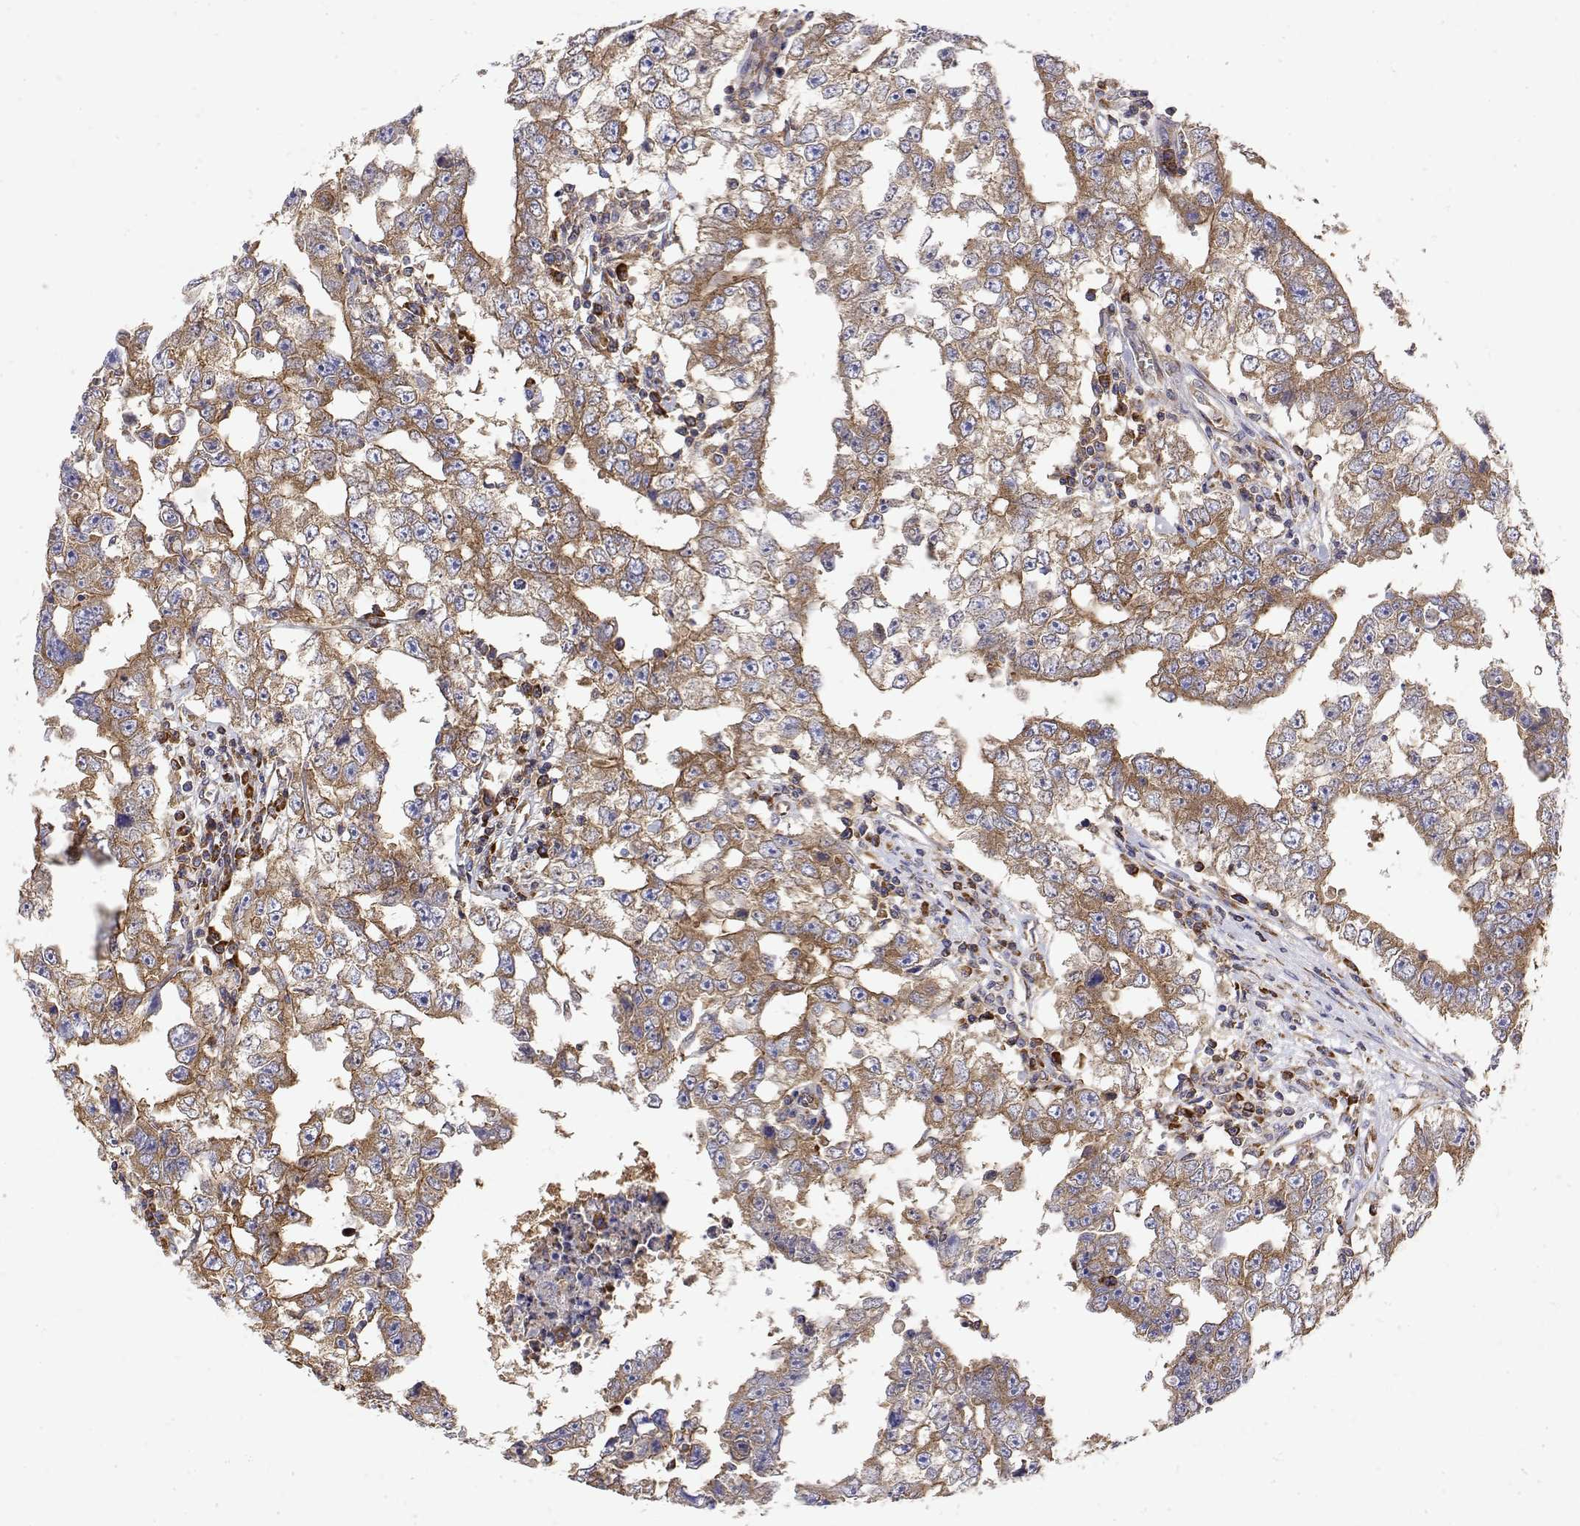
{"staining": {"intensity": "moderate", "quantity": ">75%", "location": "cytoplasmic/membranous"}, "tissue": "testis cancer", "cell_type": "Tumor cells", "image_type": "cancer", "snomed": [{"axis": "morphology", "description": "Carcinoma, Embryonal, NOS"}, {"axis": "topography", "description": "Testis"}], "caption": "A medium amount of moderate cytoplasmic/membranous expression is seen in approximately >75% of tumor cells in embryonal carcinoma (testis) tissue. (DAB = brown stain, brightfield microscopy at high magnification).", "gene": "EEF1G", "patient": {"sex": "male", "age": 36}}